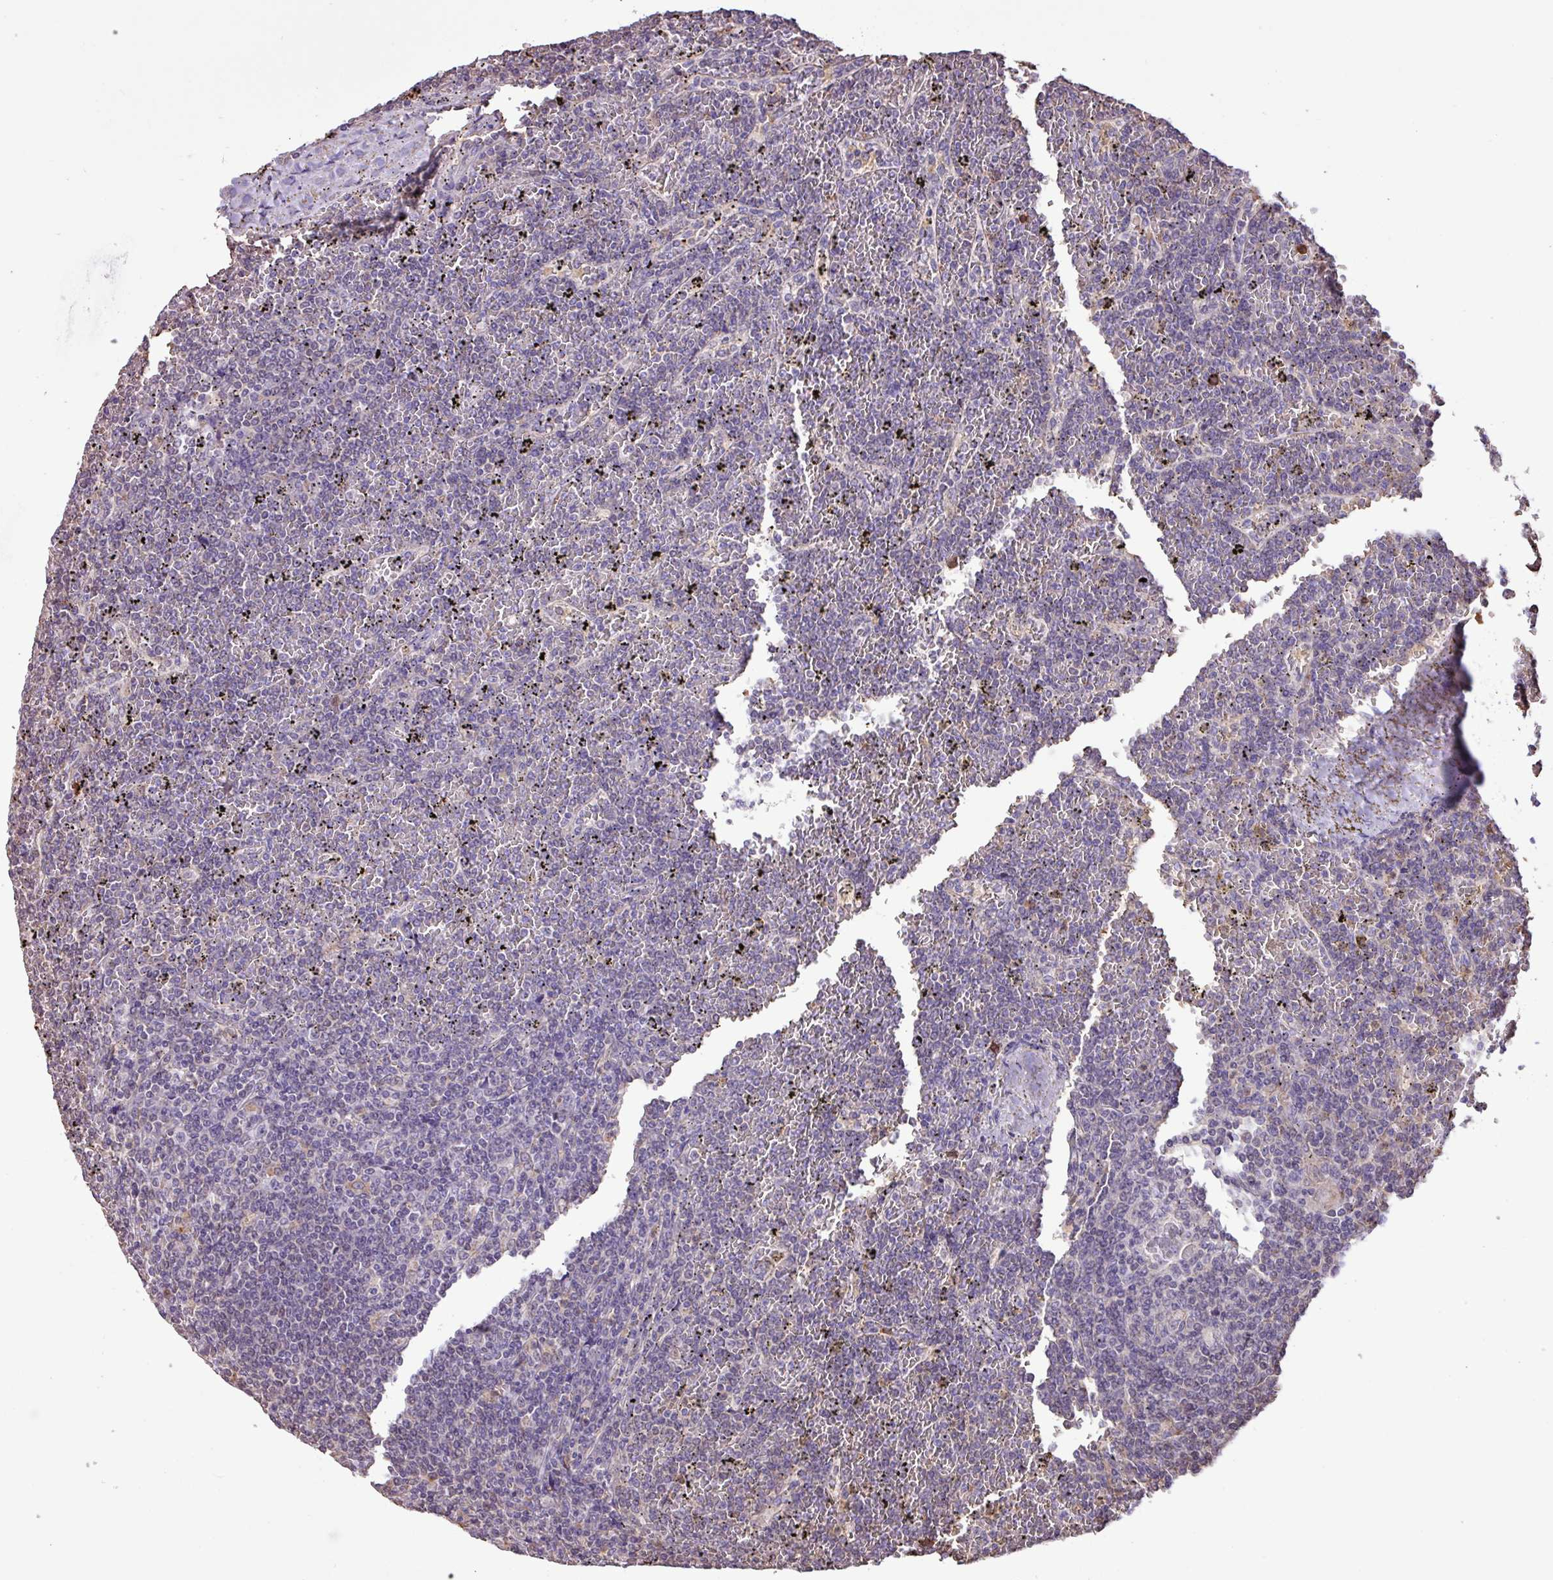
{"staining": {"intensity": "negative", "quantity": "none", "location": "none"}, "tissue": "lymphoma", "cell_type": "Tumor cells", "image_type": "cancer", "snomed": [{"axis": "morphology", "description": "Malignant lymphoma, non-Hodgkin's type, Low grade"}, {"axis": "topography", "description": "Spleen"}], "caption": "Immunohistochemistry (IHC) image of lymphoma stained for a protein (brown), which demonstrates no staining in tumor cells.", "gene": "CHST11", "patient": {"sex": "female", "age": 19}}